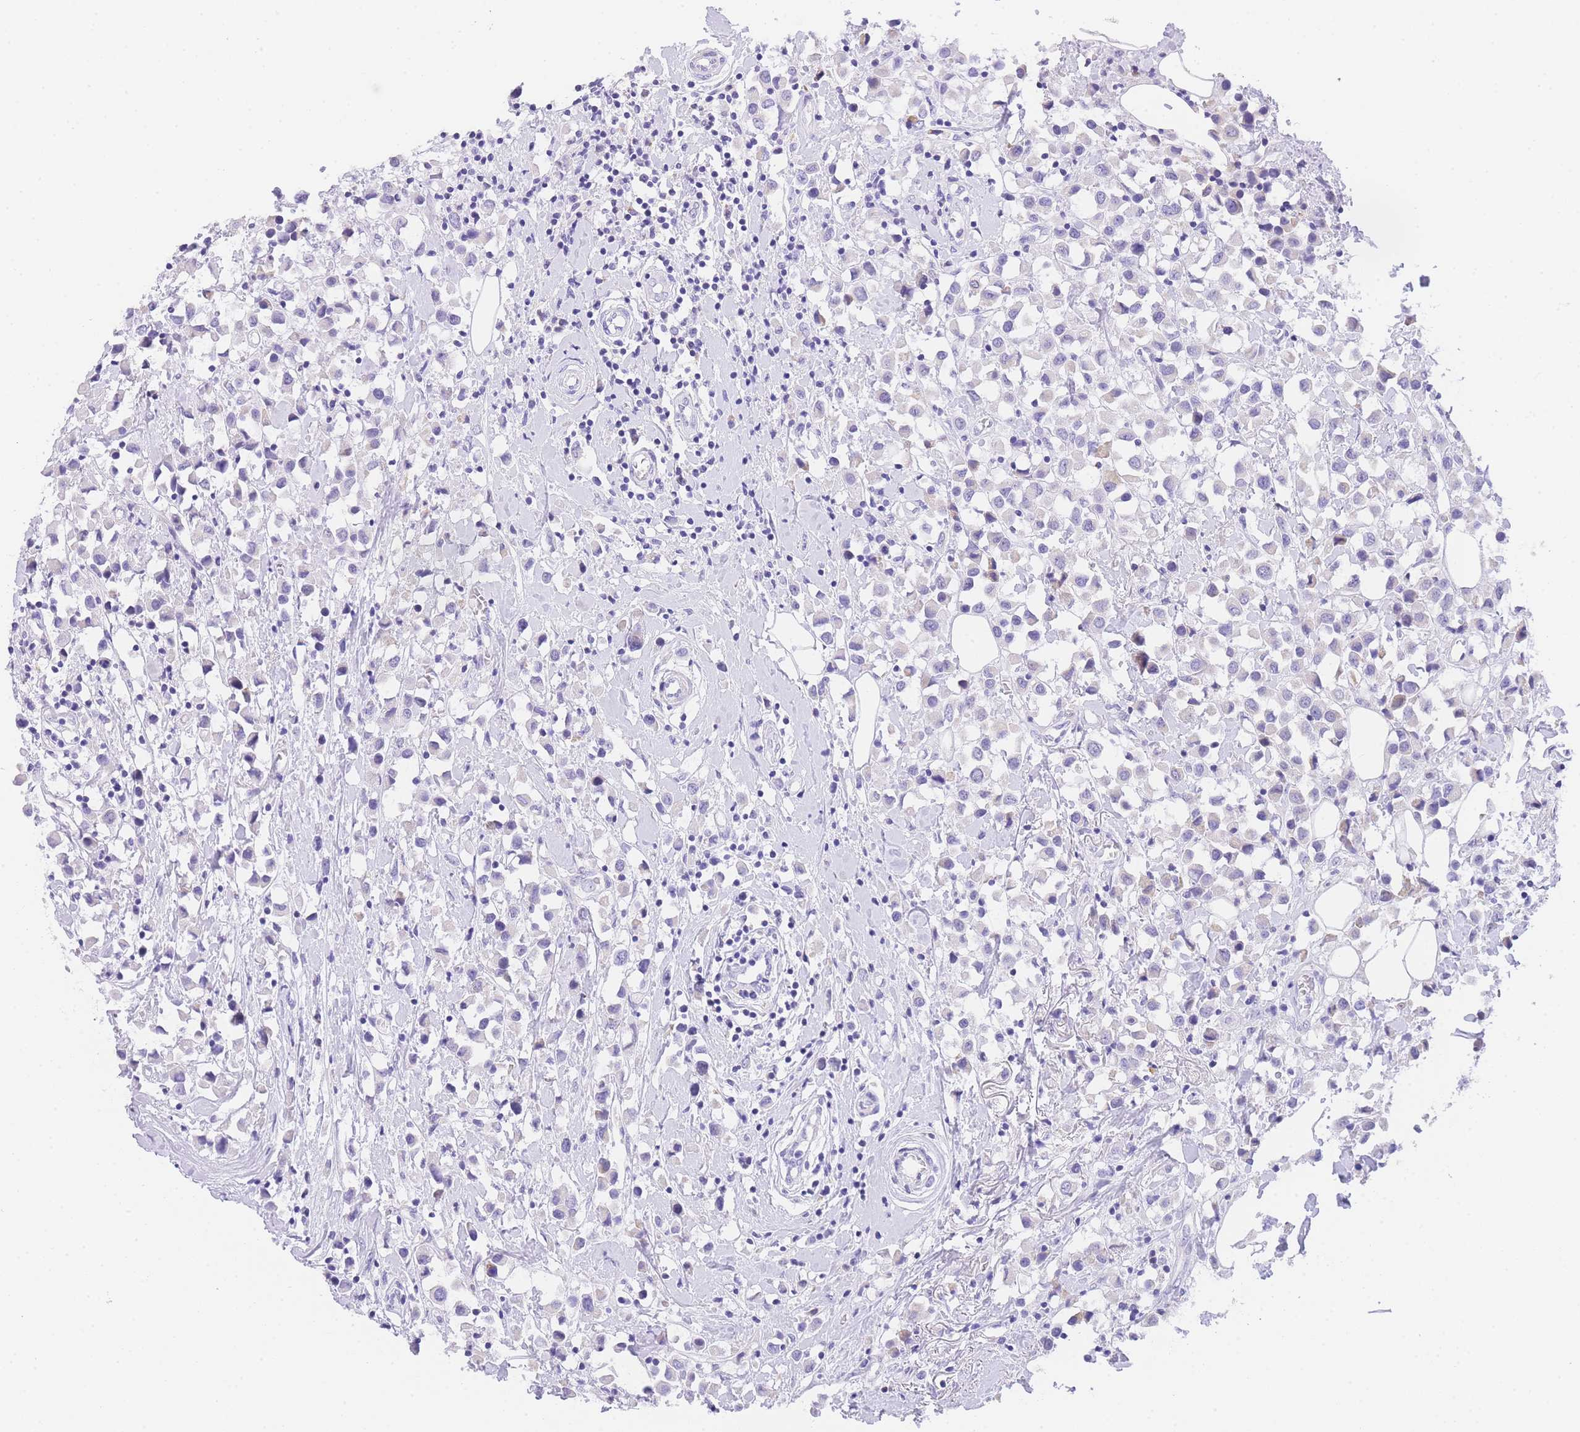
{"staining": {"intensity": "negative", "quantity": "none", "location": "none"}, "tissue": "breast cancer", "cell_type": "Tumor cells", "image_type": "cancer", "snomed": [{"axis": "morphology", "description": "Duct carcinoma"}, {"axis": "topography", "description": "Breast"}], "caption": "High magnification brightfield microscopy of breast cancer stained with DAB (3,3'-diaminobenzidine) (brown) and counterstained with hematoxylin (blue): tumor cells show no significant positivity.", "gene": "NKD2", "patient": {"sex": "female", "age": 61}}